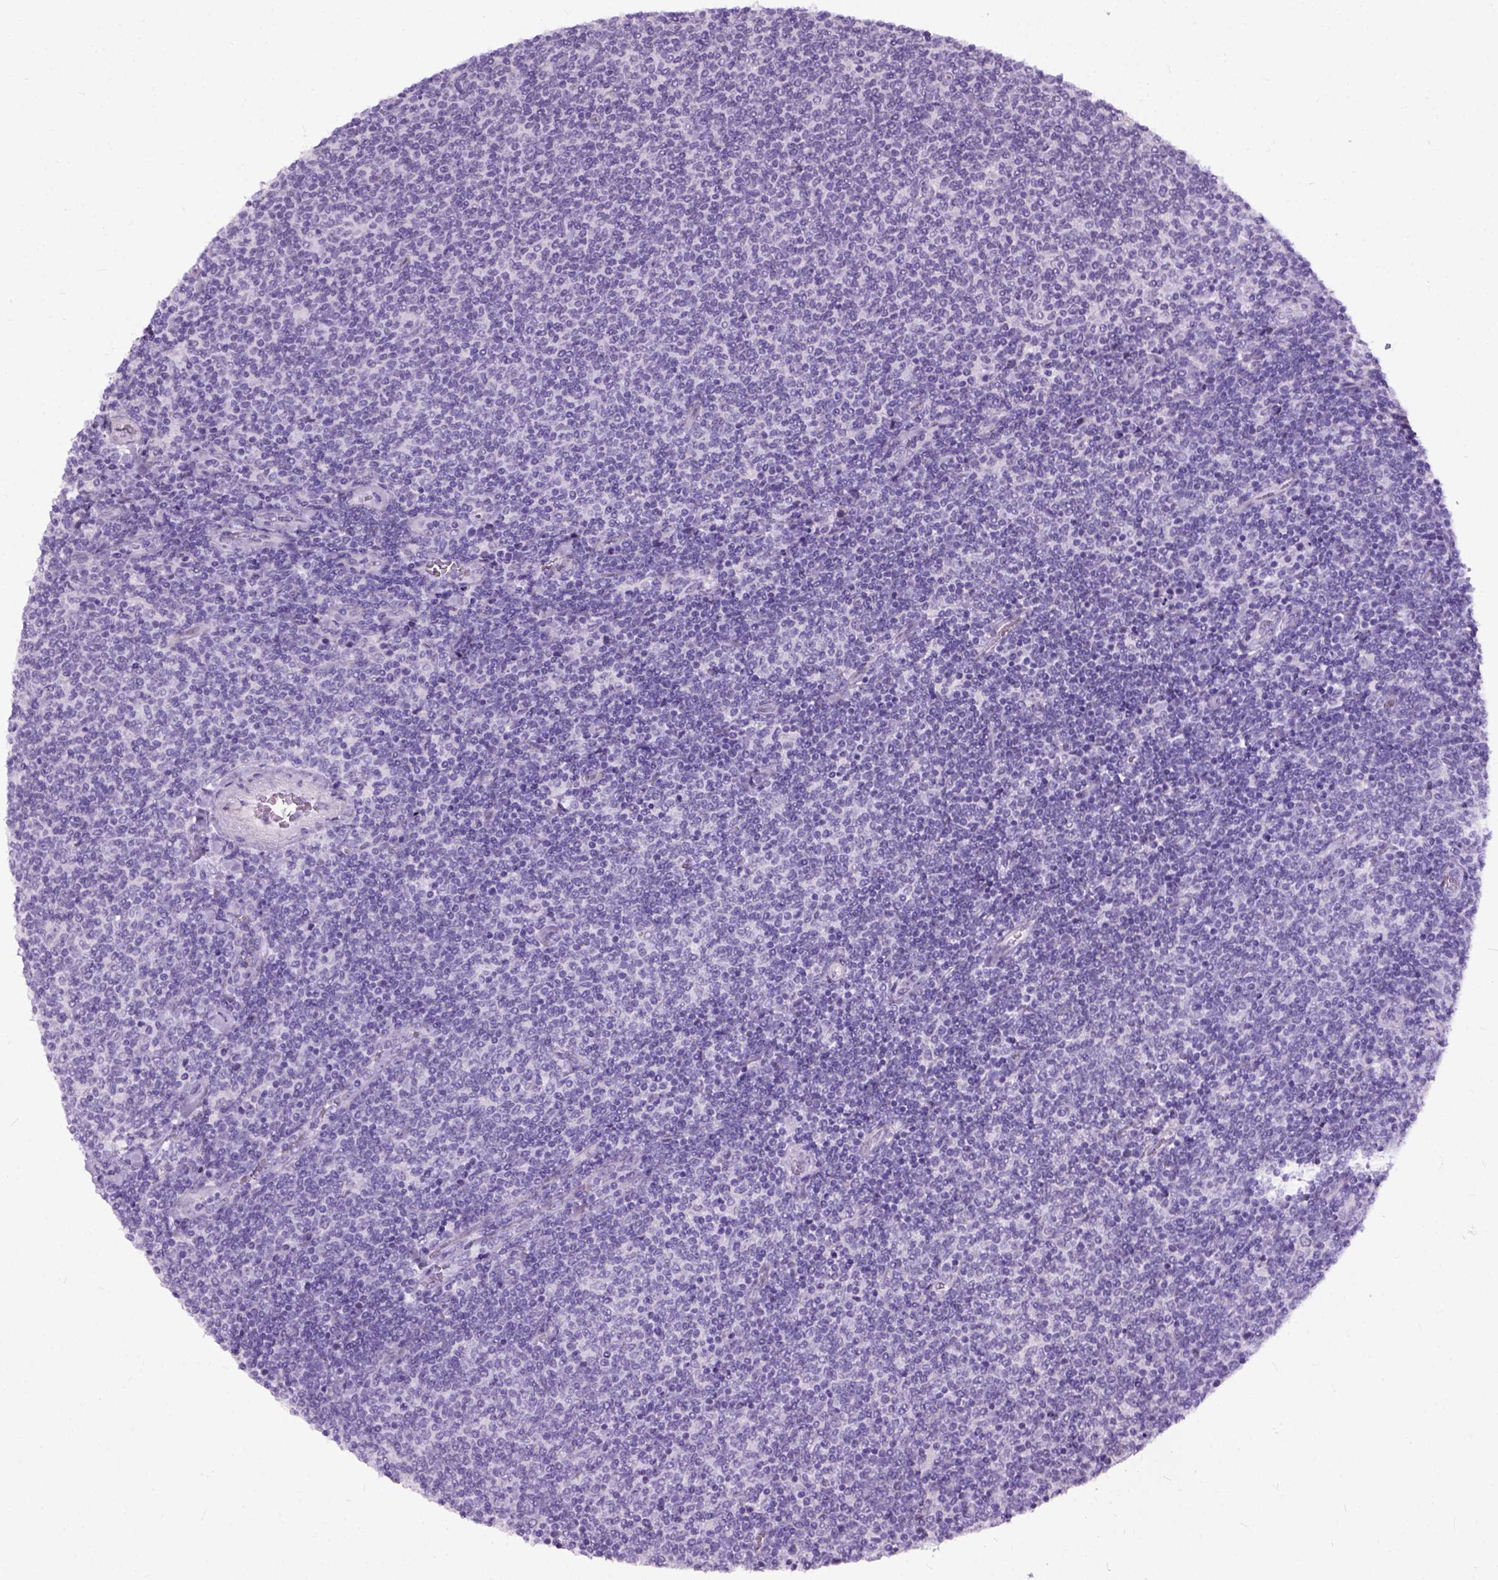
{"staining": {"intensity": "negative", "quantity": "none", "location": "none"}, "tissue": "lymphoma", "cell_type": "Tumor cells", "image_type": "cancer", "snomed": [{"axis": "morphology", "description": "Malignant lymphoma, non-Hodgkin's type, Low grade"}, {"axis": "topography", "description": "Lymph node"}], "caption": "High magnification brightfield microscopy of lymphoma stained with DAB (3,3'-diaminobenzidine) (brown) and counterstained with hematoxylin (blue): tumor cells show no significant expression.", "gene": "AXDND1", "patient": {"sex": "male", "age": 52}}